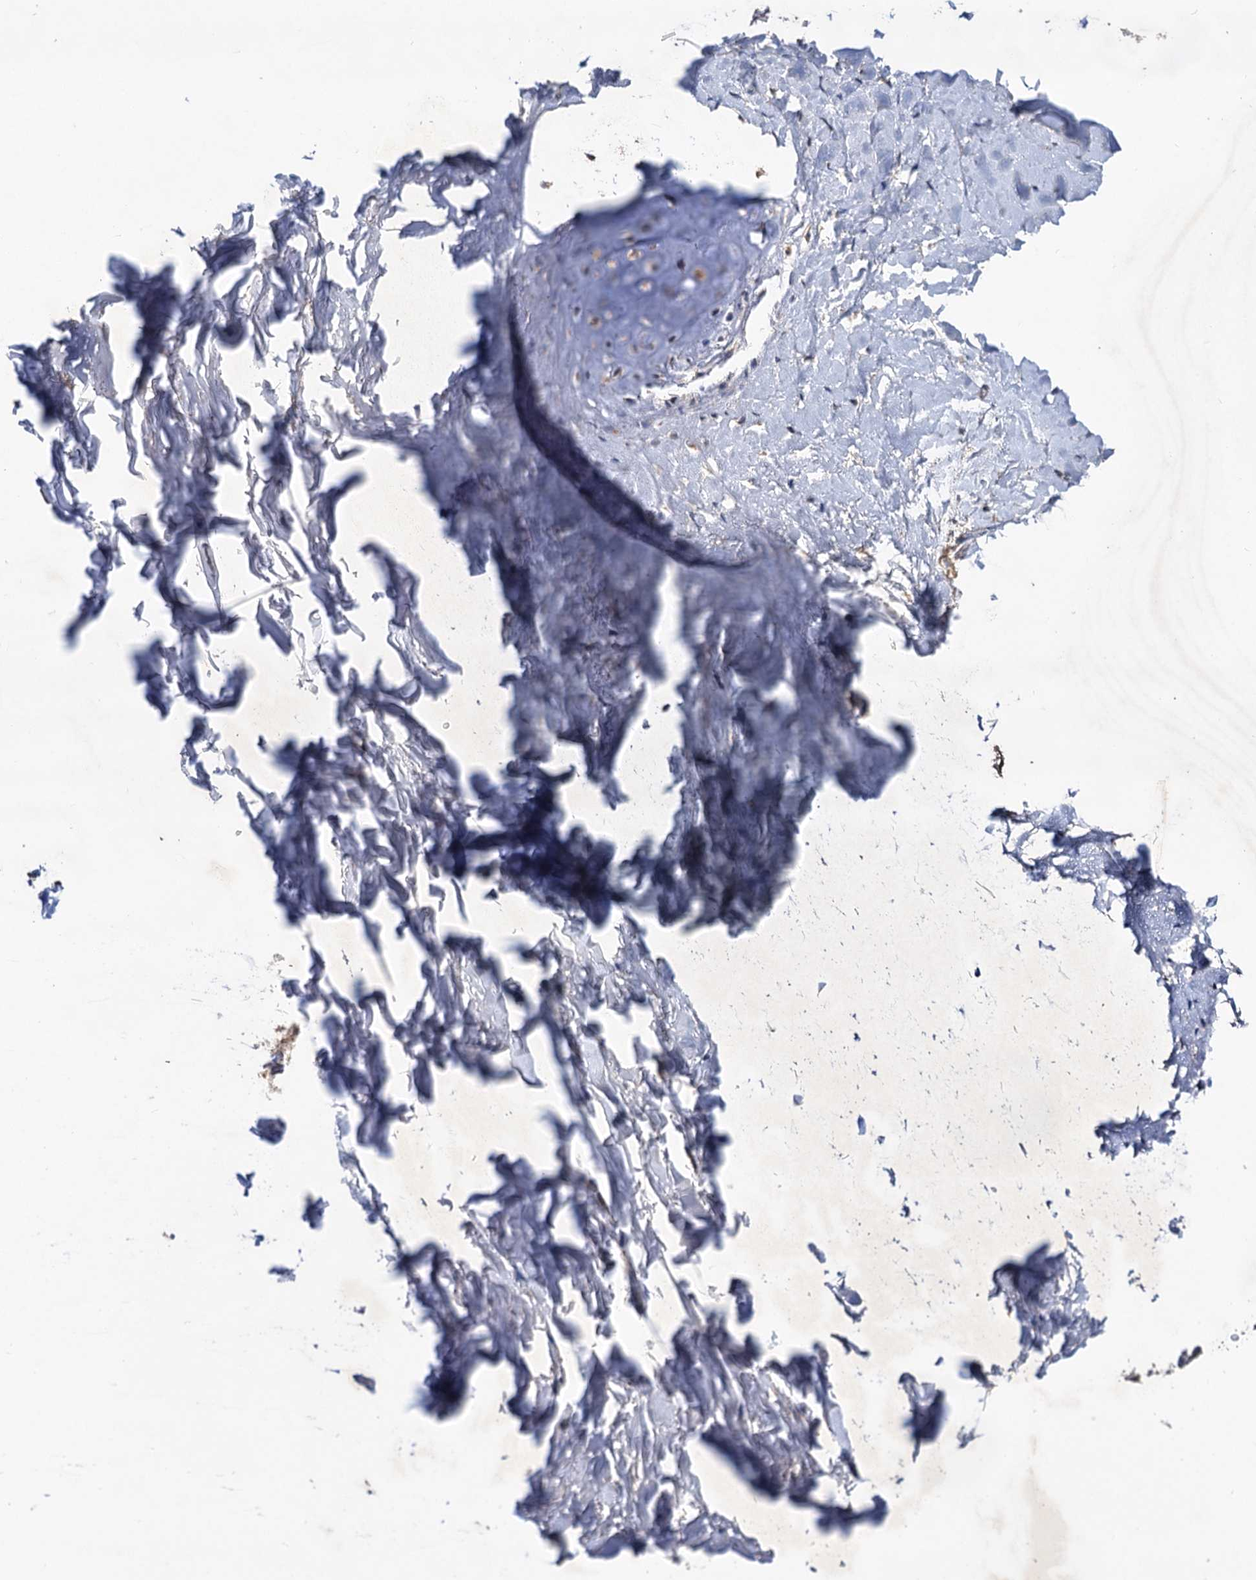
{"staining": {"intensity": "moderate", "quantity": "25%-75%", "location": "cytoplasmic/membranous"}, "tissue": "adipose tissue", "cell_type": "Adipocytes", "image_type": "normal", "snomed": [{"axis": "morphology", "description": "Normal tissue, NOS"}, {"axis": "topography", "description": "Lymph node"}, {"axis": "topography", "description": "Bronchus"}], "caption": "A high-resolution photomicrograph shows immunohistochemistry (IHC) staining of benign adipose tissue, which shows moderate cytoplasmic/membranous positivity in approximately 25%-75% of adipocytes.", "gene": "TMEM39B", "patient": {"sex": "male", "age": 63}}